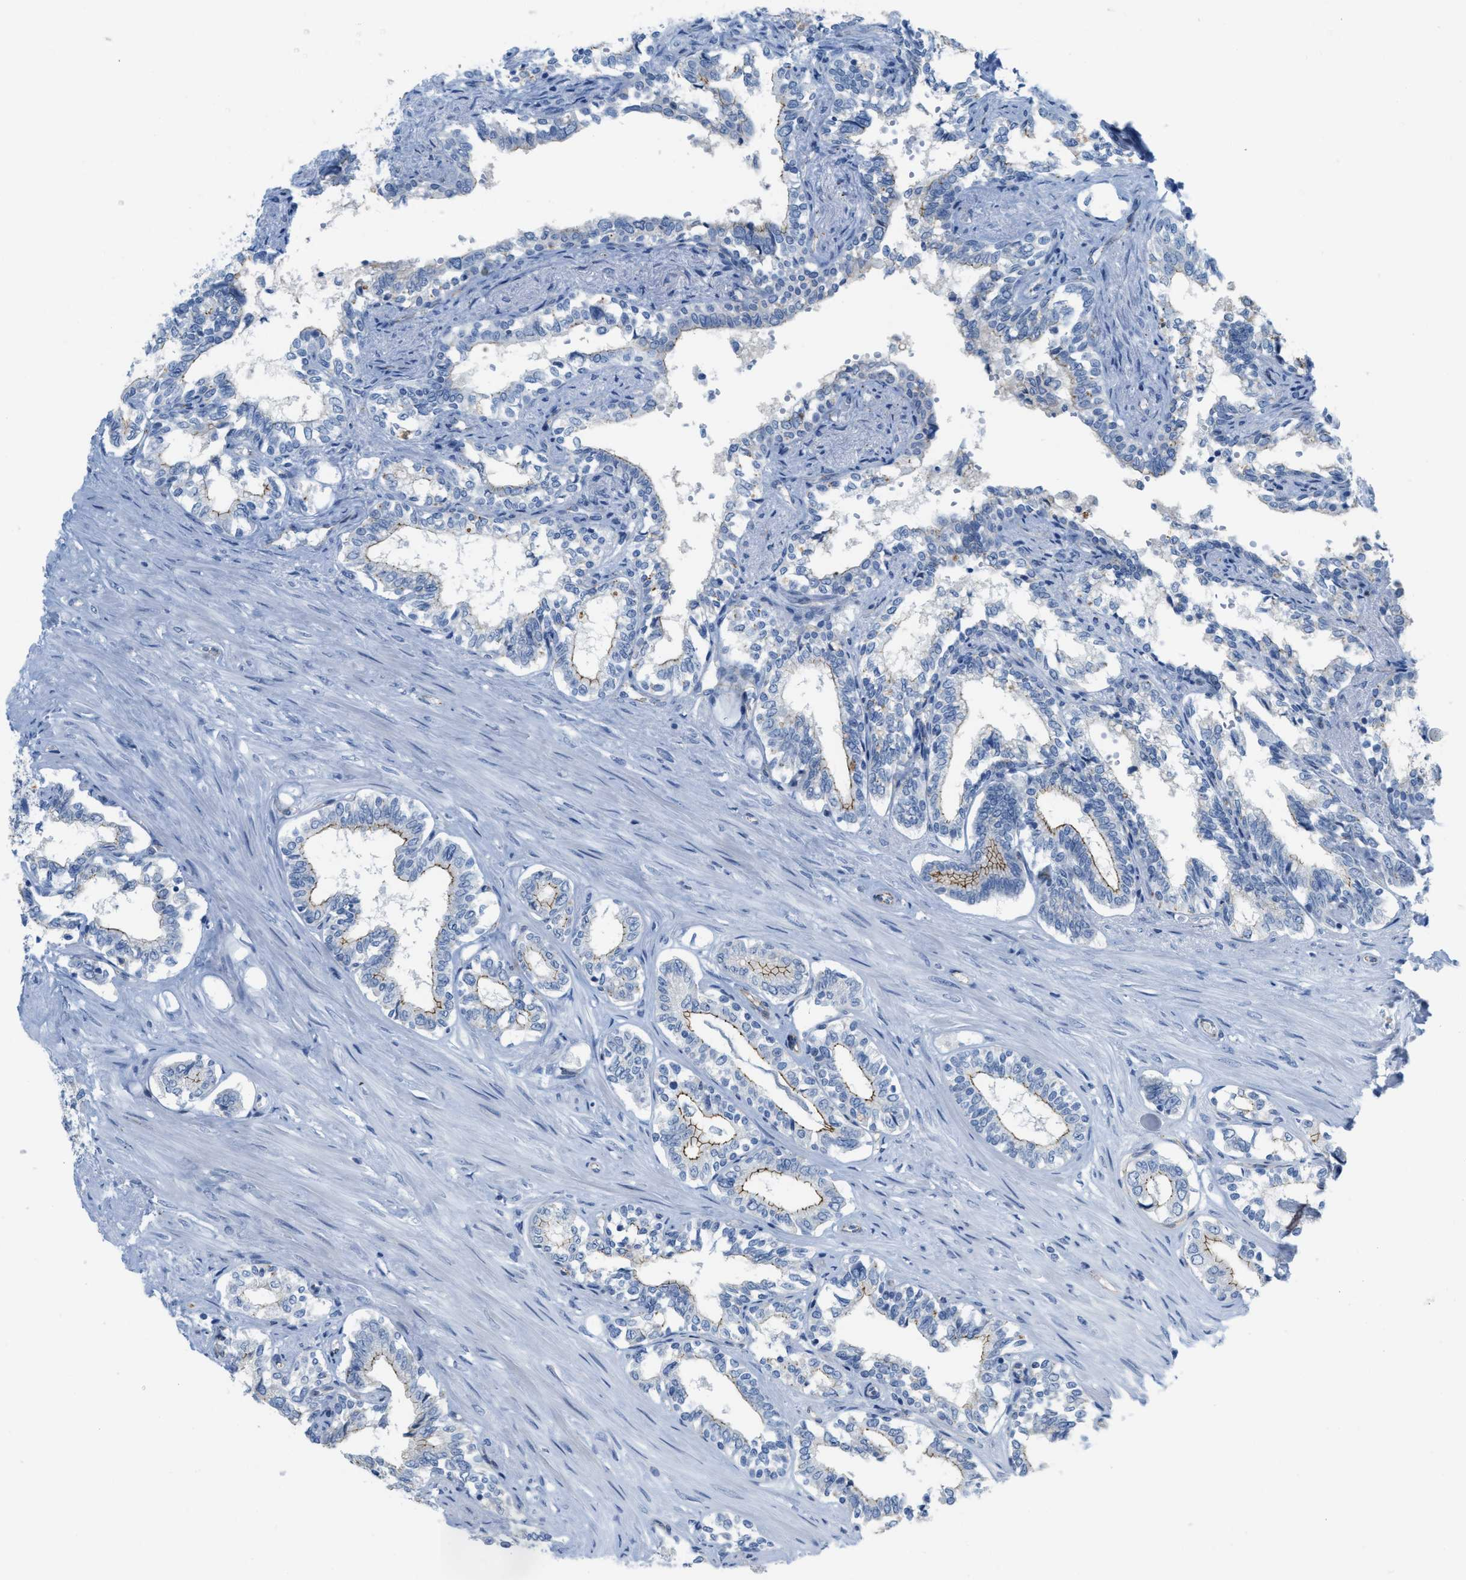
{"staining": {"intensity": "moderate", "quantity": "<25%", "location": "cytoplasmic/membranous"}, "tissue": "seminal vesicle", "cell_type": "Glandular cells", "image_type": "normal", "snomed": [{"axis": "morphology", "description": "Normal tissue, NOS"}, {"axis": "morphology", "description": "Adenocarcinoma, High grade"}, {"axis": "topography", "description": "Prostate"}, {"axis": "topography", "description": "Seminal veicle"}], "caption": "Immunohistochemical staining of unremarkable seminal vesicle shows moderate cytoplasmic/membranous protein expression in approximately <25% of glandular cells. (DAB IHC with brightfield microscopy, high magnification).", "gene": "CRB3", "patient": {"sex": "male", "age": 55}}